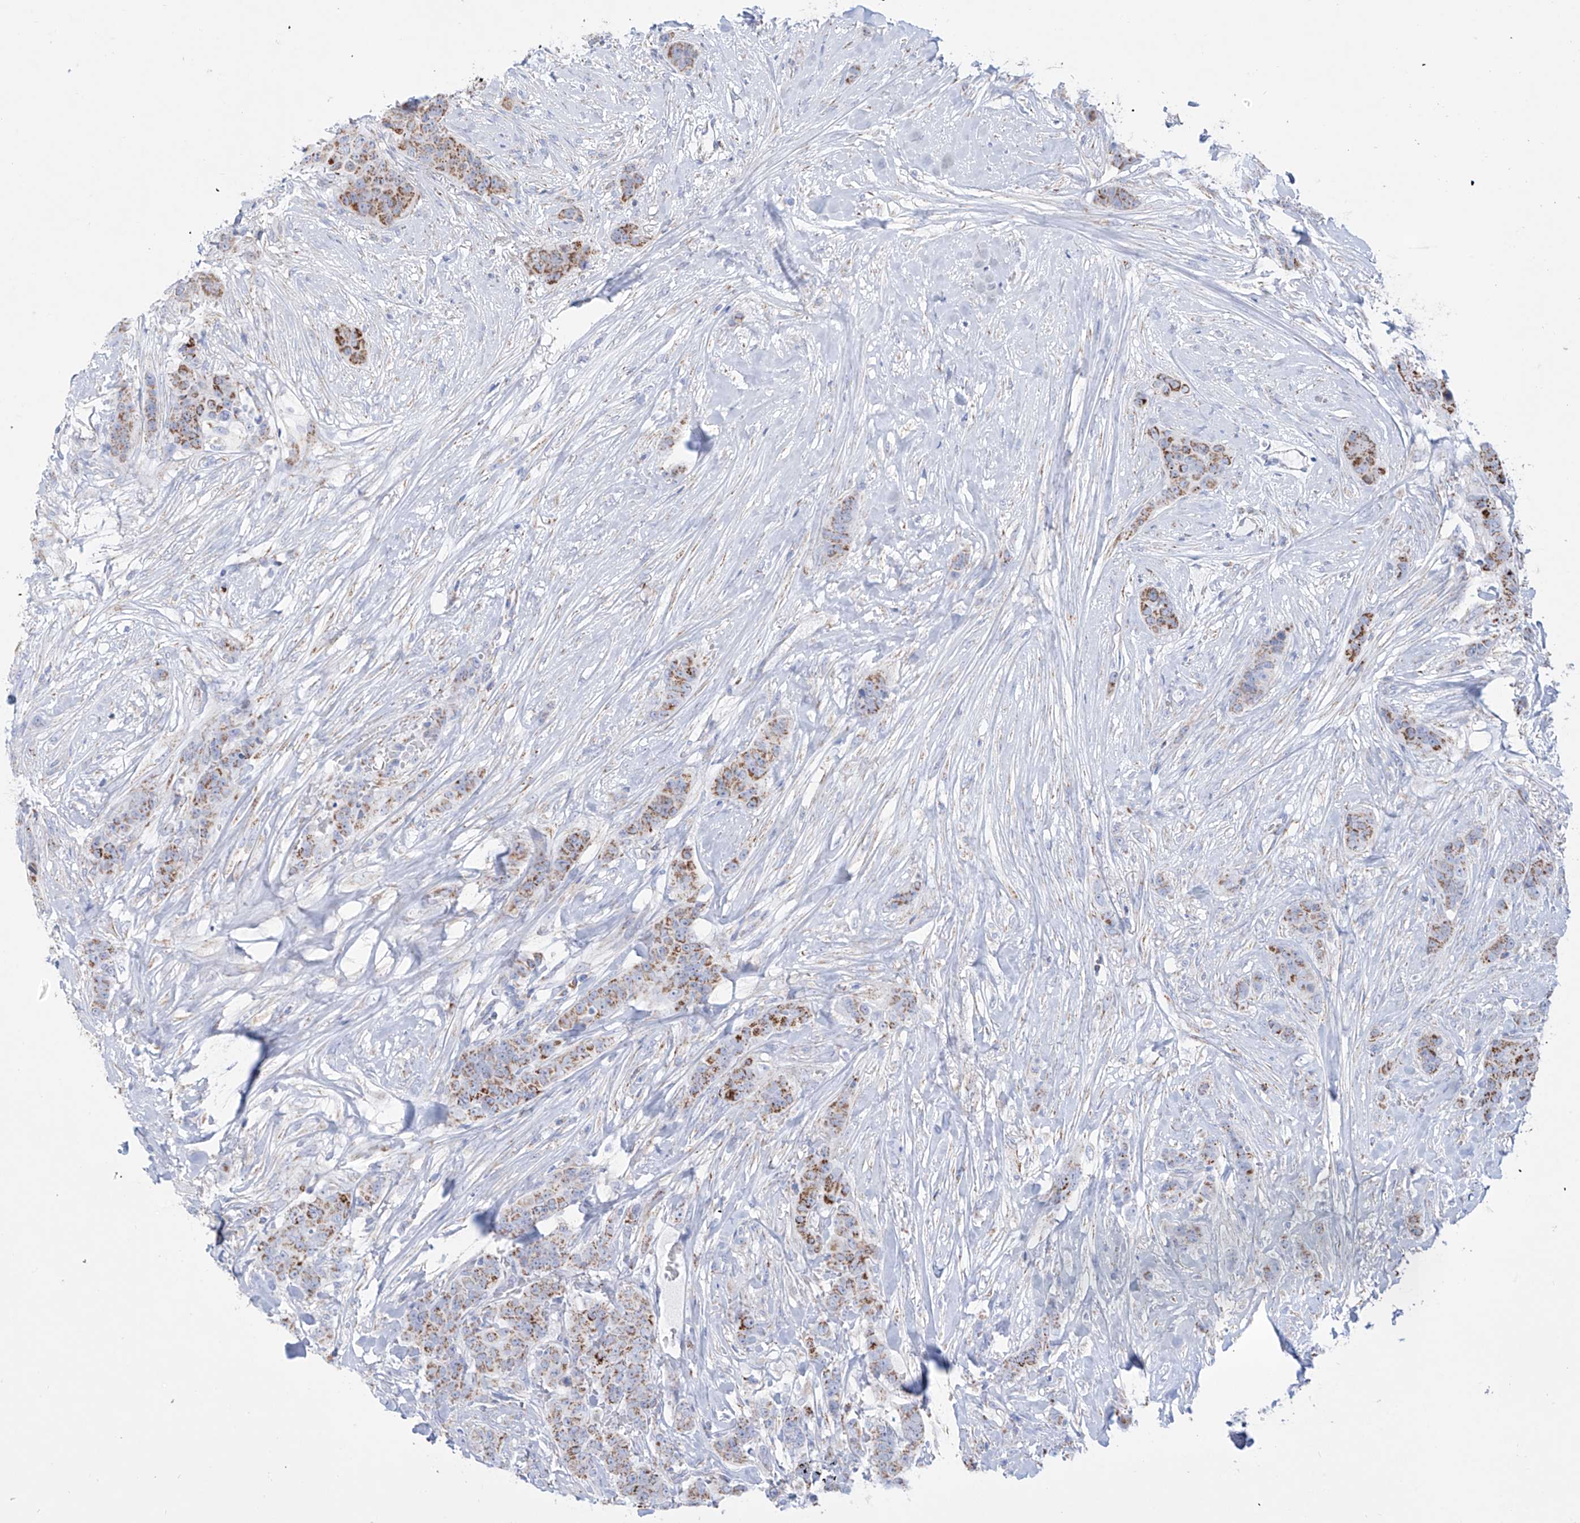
{"staining": {"intensity": "moderate", "quantity": ">75%", "location": "cytoplasmic/membranous"}, "tissue": "breast cancer", "cell_type": "Tumor cells", "image_type": "cancer", "snomed": [{"axis": "morphology", "description": "Duct carcinoma"}, {"axis": "topography", "description": "Breast"}], "caption": "The micrograph displays staining of breast infiltrating ductal carcinoma, revealing moderate cytoplasmic/membranous protein staining (brown color) within tumor cells.", "gene": "ALDH6A1", "patient": {"sex": "female", "age": 40}}